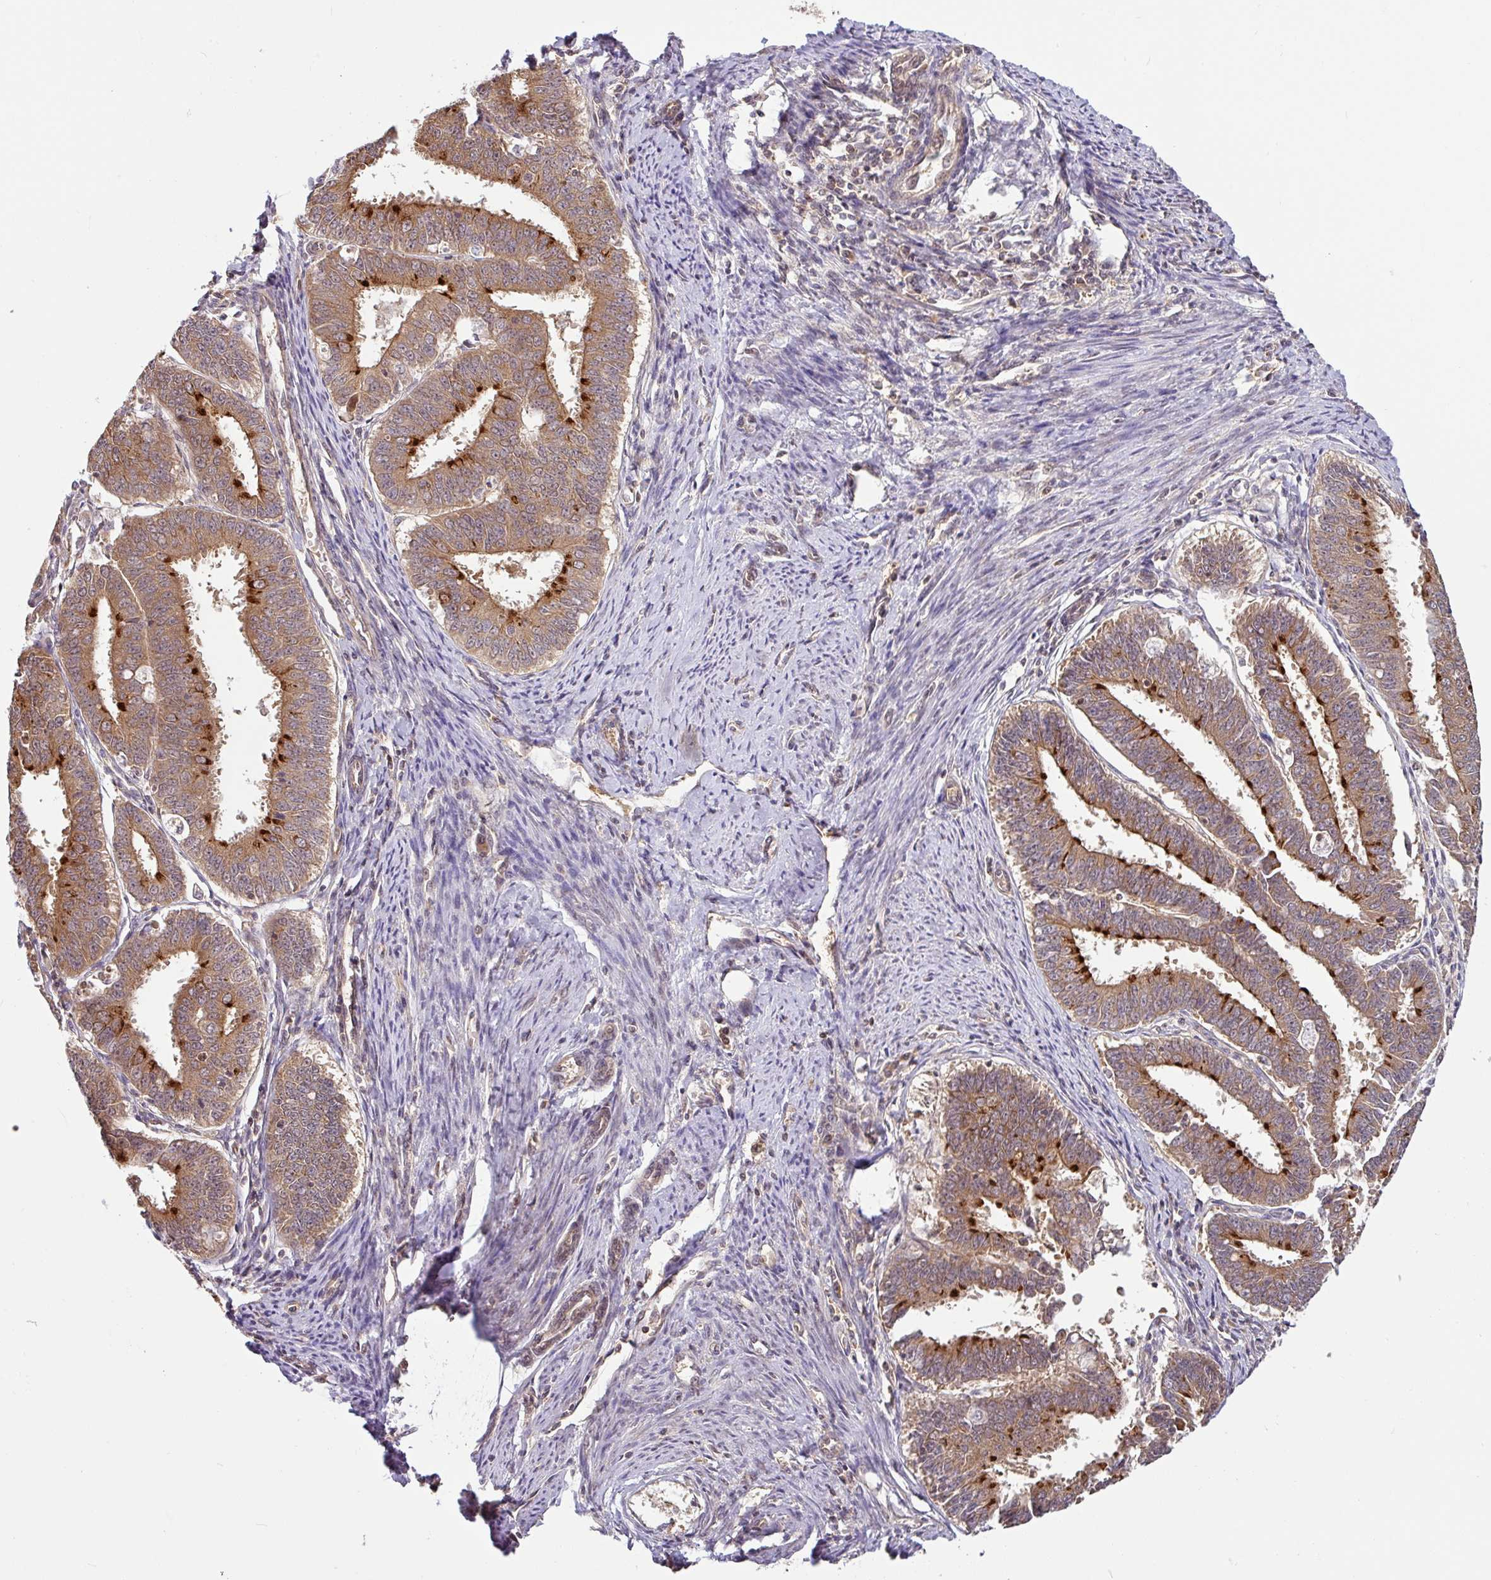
{"staining": {"intensity": "moderate", "quantity": ">75%", "location": "cytoplasmic/membranous"}, "tissue": "endometrial cancer", "cell_type": "Tumor cells", "image_type": "cancer", "snomed": [{"axis": "morphology", "description": "Adenocarcinoma, NOS"}, {"axis": "topography", "description": "Endometrium"}], "caption": "Immunohistochemistry image of endometrial cancer (adenocarcinoma) stained for a protein (brown), which exhibits medium levels of moderate cytoplasmic/membranous staining in approximately >75% of tumor cells.", "gene": "SHB", "patient": {"sex": "female", "age": 73}}